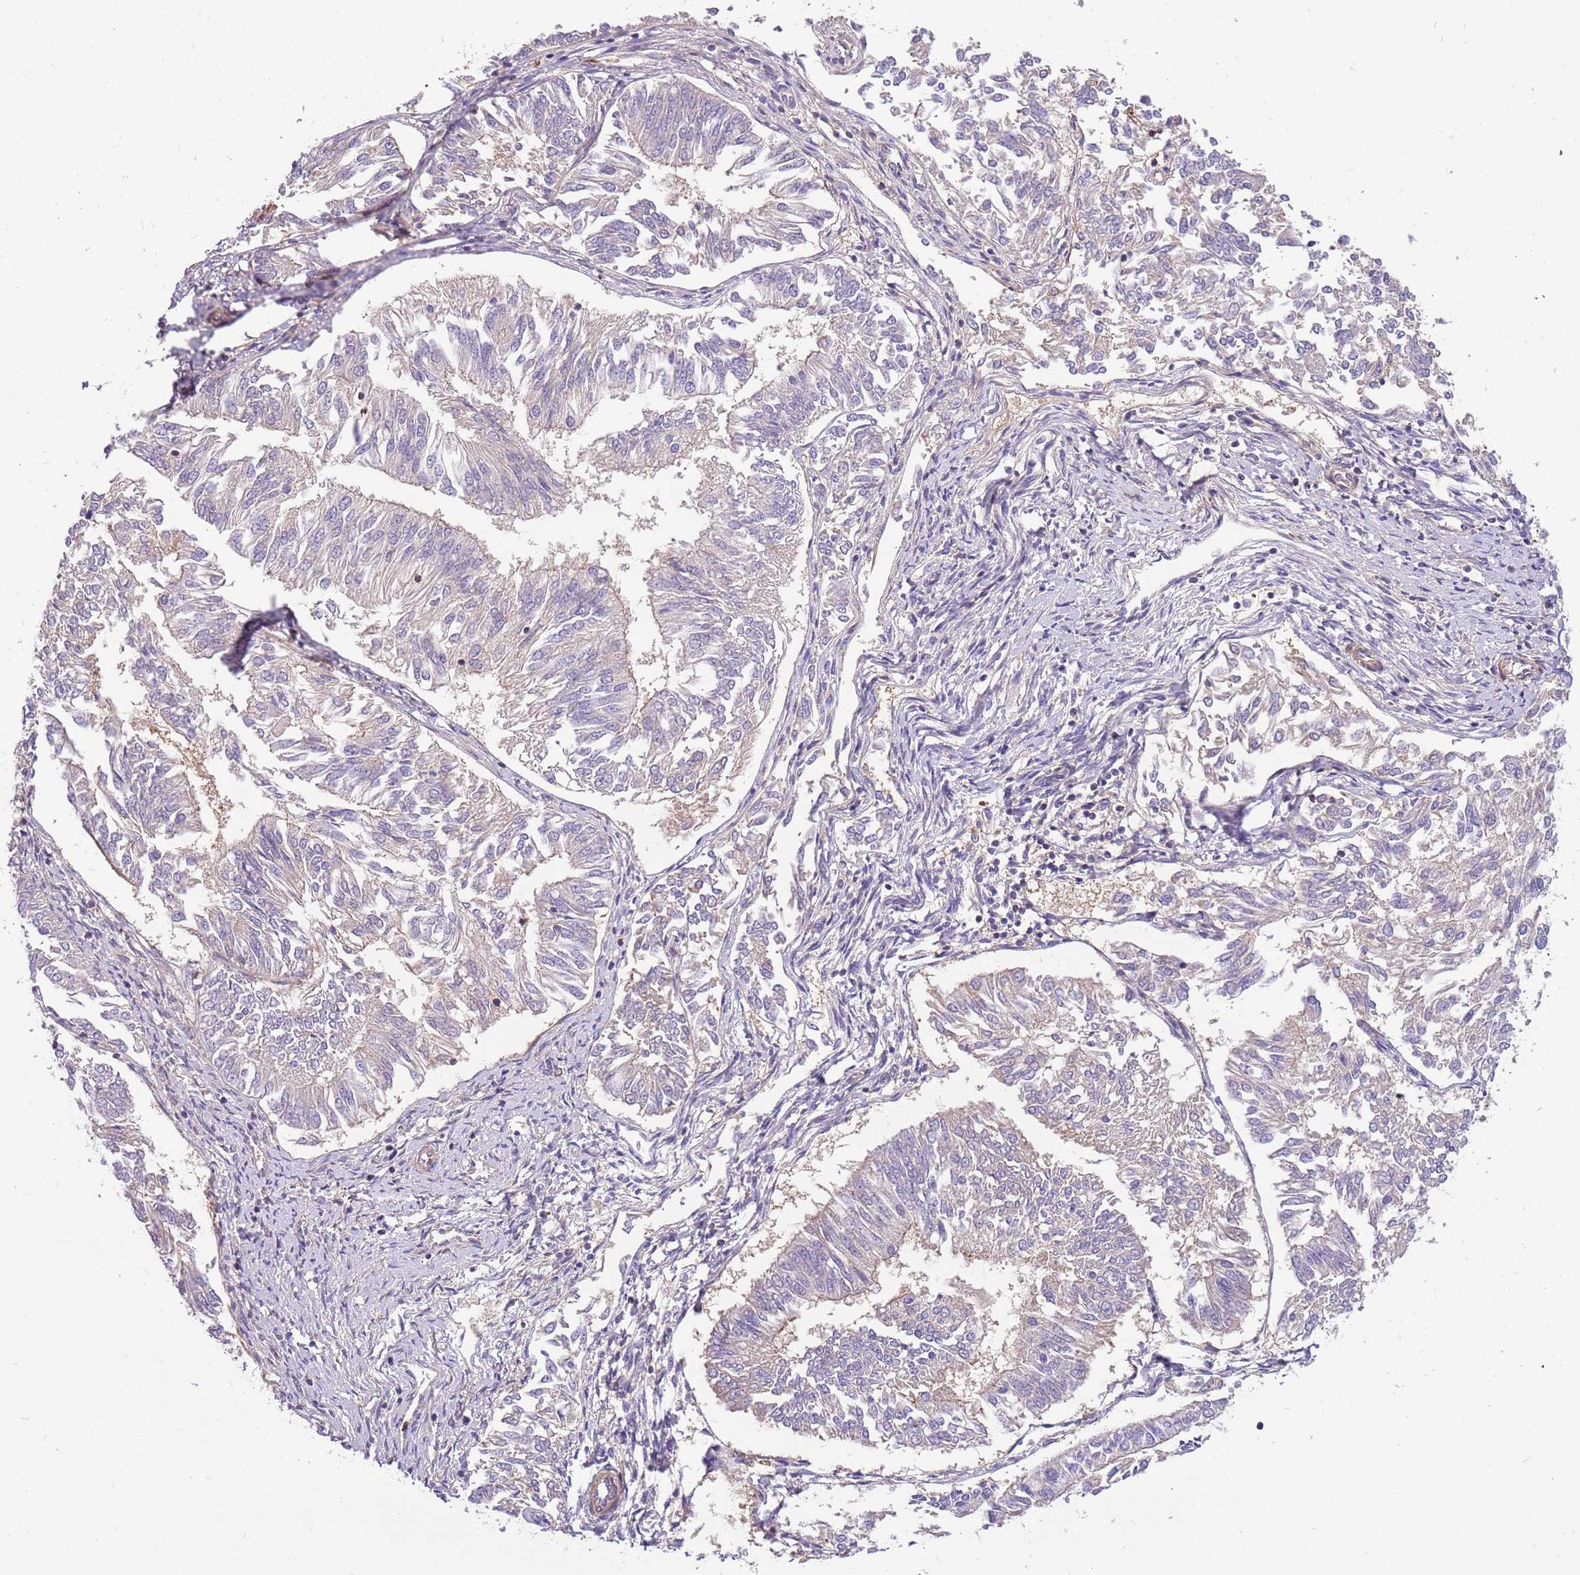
{"staining": {"intensity": "negative", "quantity": "none", "location": "none"}, "tissue": "endometrial cancer", "cell_type": "Tumor cells", "image_type": "cancer", "snomed": [{"axis": "morphology", "description": "Adenocarcinoma, NOS"}, {"axis": "topography", "description": "Endometrium"}], "caption": "The IHC micrograph has no significant expression in tumor cells of adenocarcinoma (endometrial) tissue.", "gene": "MVD", "patient": {"sex": "female", "age": 58}}